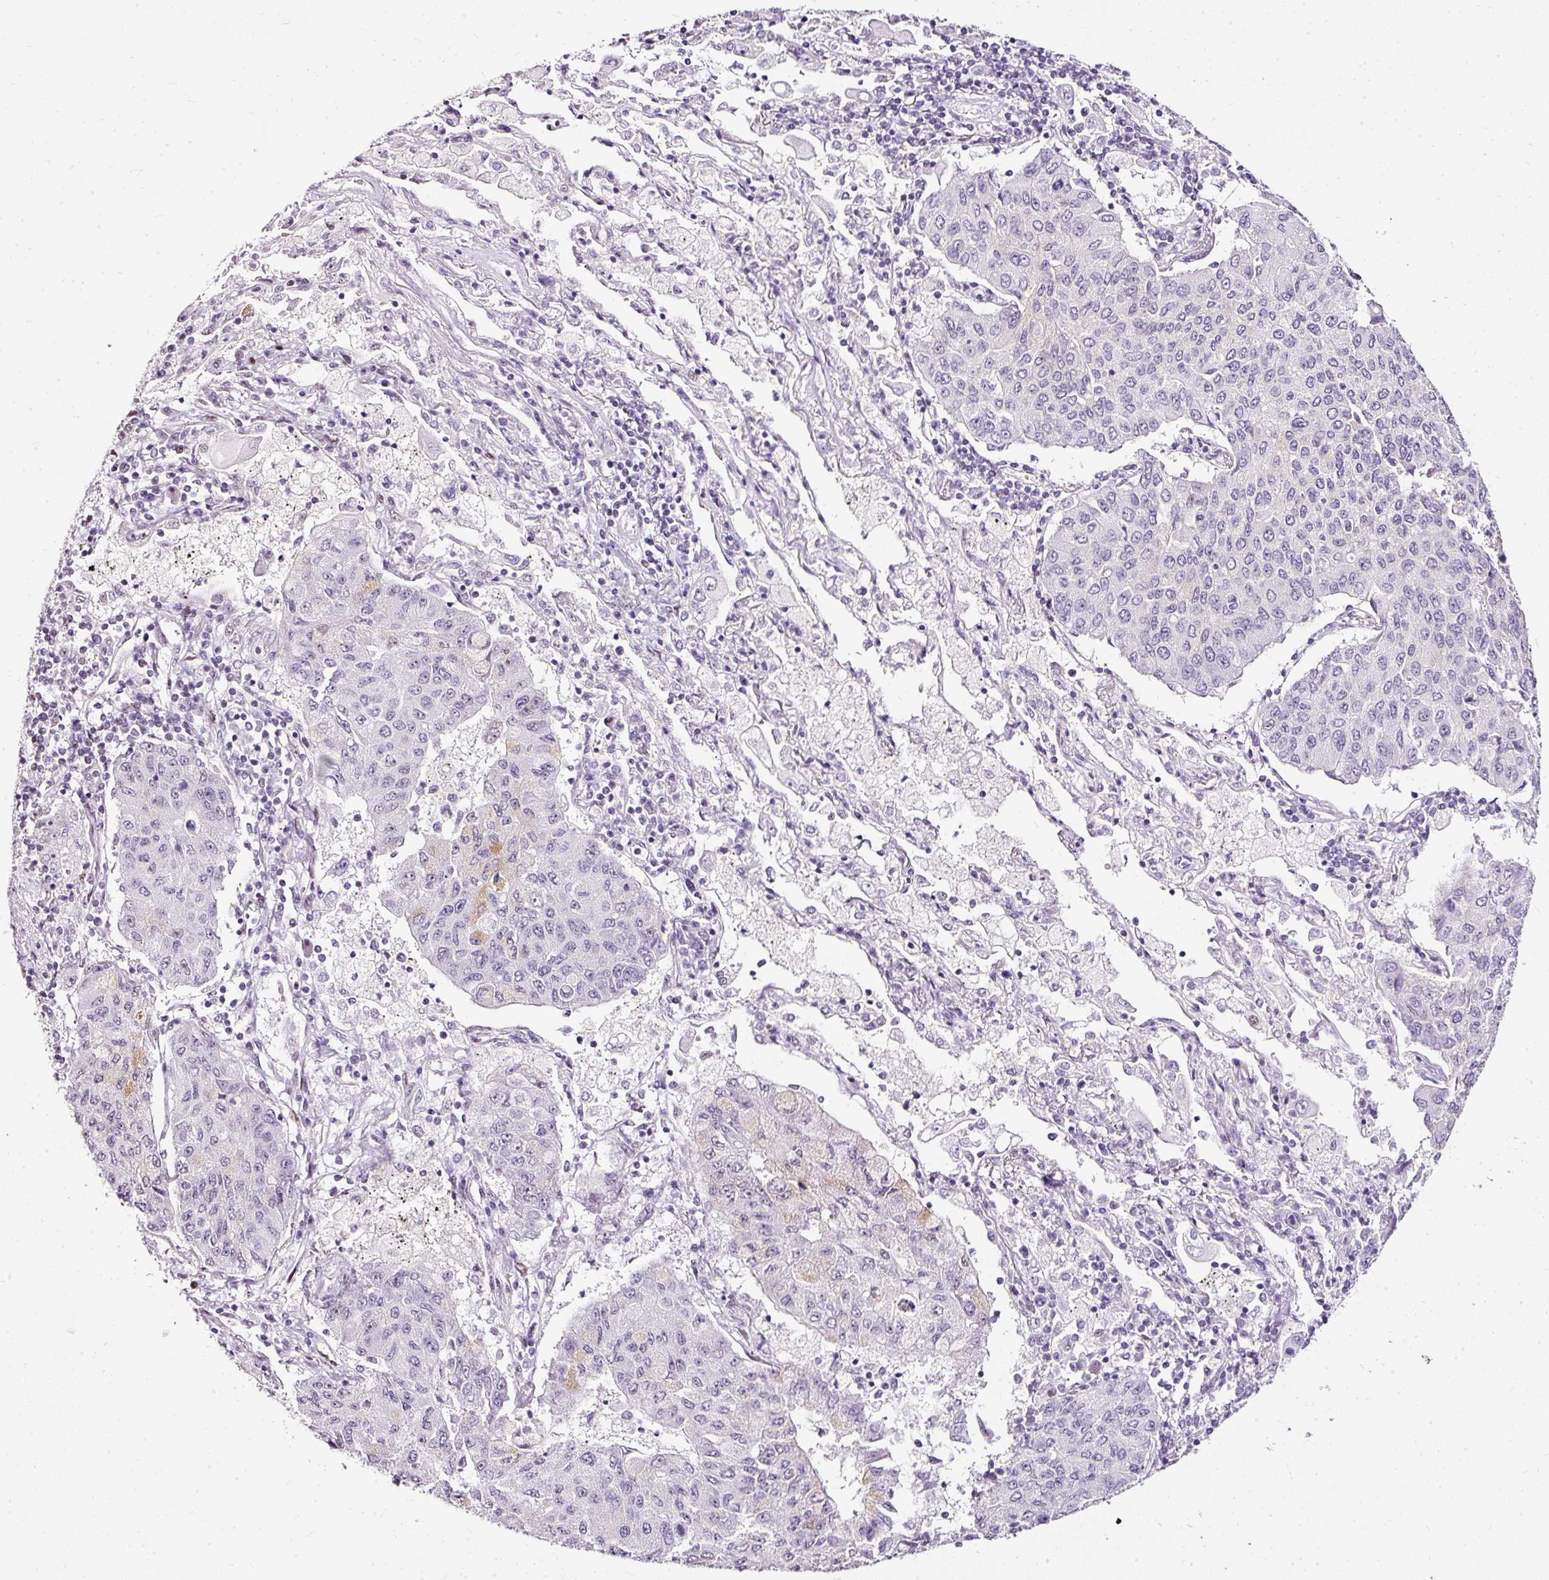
{"staining": {"intensity": "negative", "quantity": "none", "location": "none"}, "tissue": "lung cancer", "cell_type": "Tumor cells", "image_type": "cancer", "snomed": [{"axis": "morphology", "description": "Squamous cell carcinoma, NOS"}, {"axis": "topography", "description": "Lung"}], "caption": "The photomicrograph exhibits no staining of tumor cells in lung squamous cell carcinoma.", "gene": "PDE6B", "patient": {"sex": "male", "age": 74}}